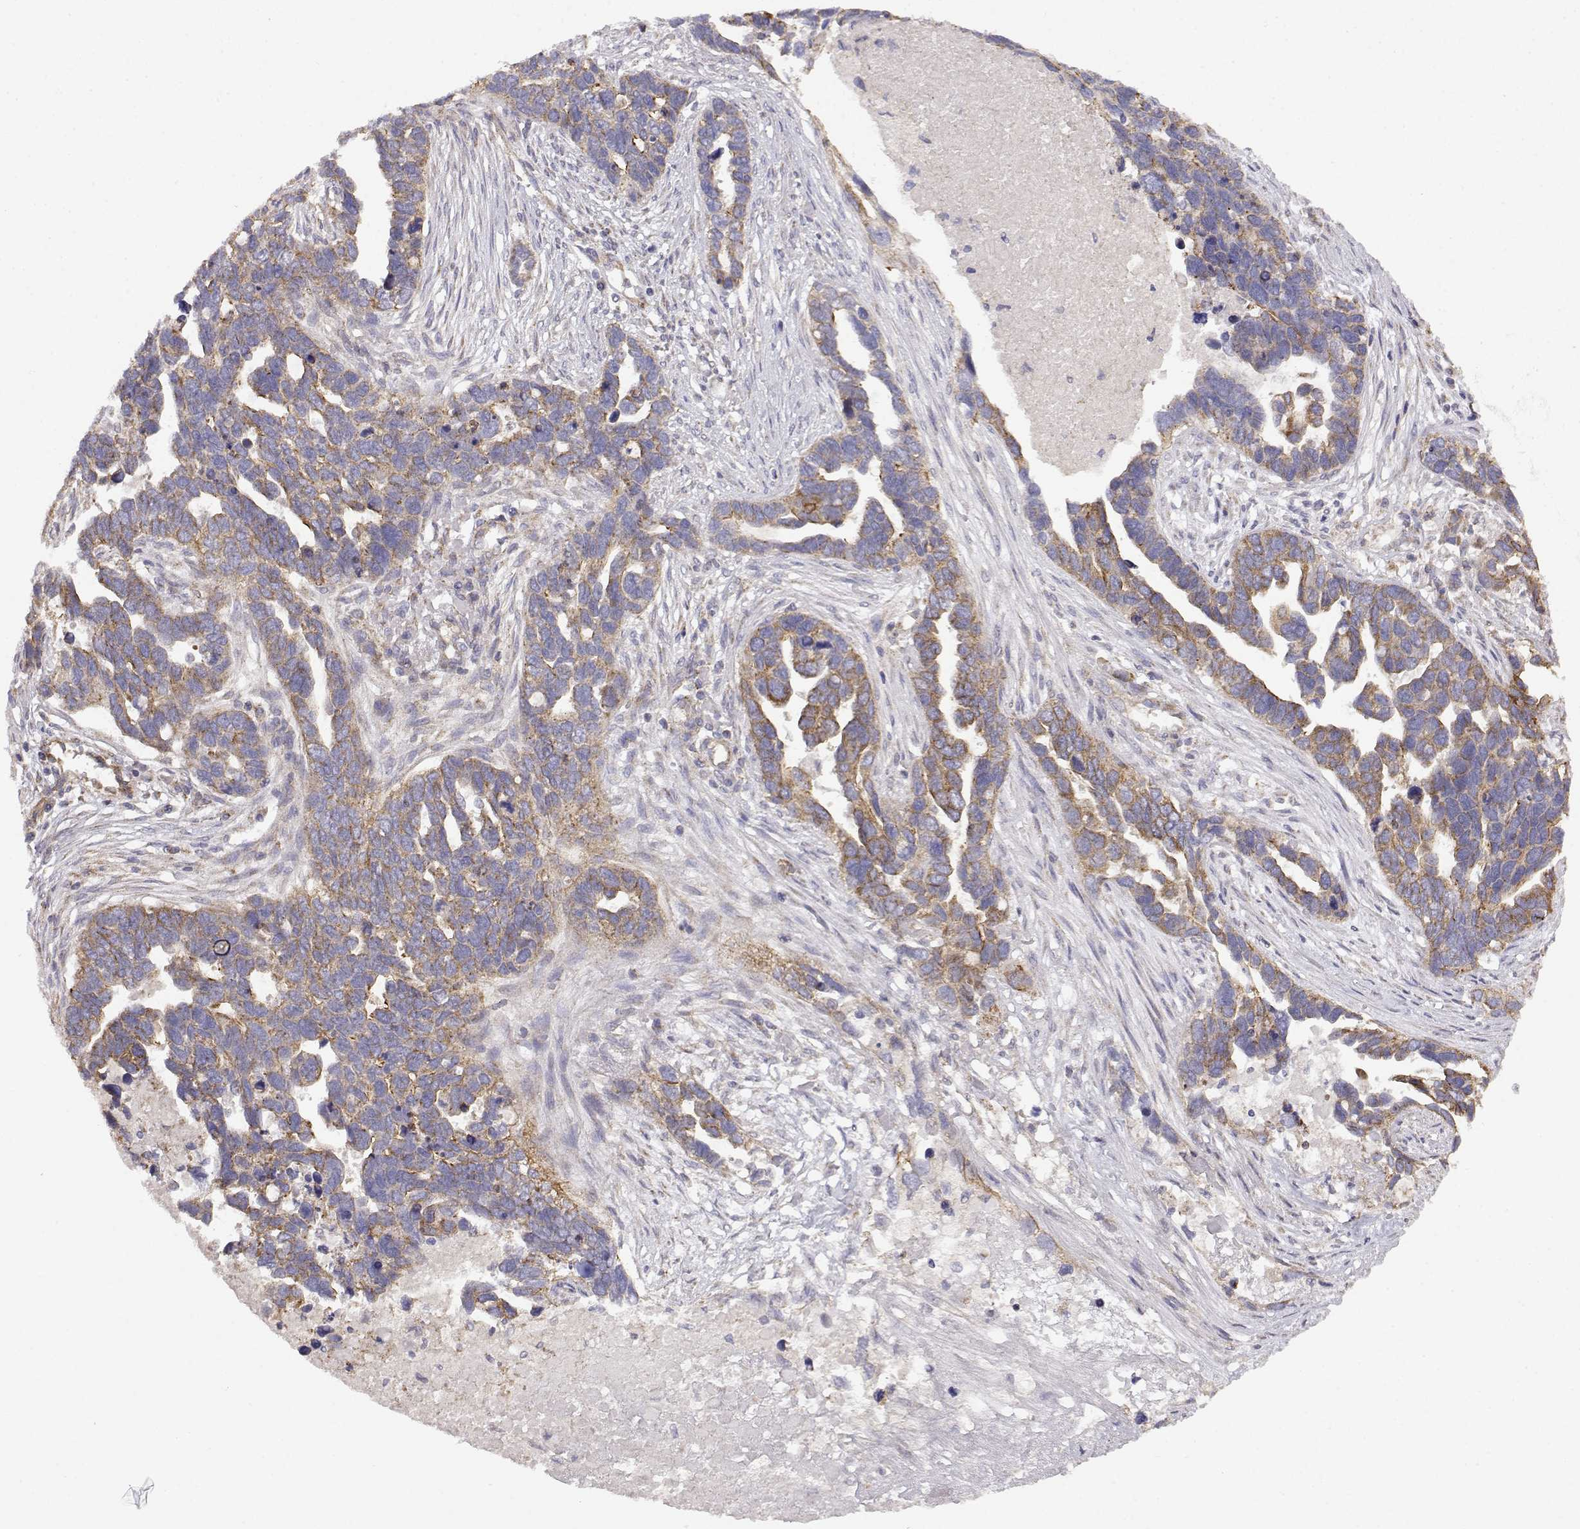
{"staining": {"intensity": "weak", "quantity": "25%-75%", "location": "cytoplasmic/membranous"}, "tissue": "ovarian cancer", "cell_type": "Tumor cells", "image_type": "cancer", "snomed": [{"axis": "morphology", "description": "Cystadenocarcinoma, serous, NOS"}, {"axis": "topography", "description": "Ovary"}], "caption": "High-power microscopy captured an immunohistochemistry (IHC) micrograph of ovarian cancer, revealing weak cytoplasmic/membranous positivity in approximately 25%-75% of tumor cells.", "gene": "DDC", "patient": {"sex": "female", "age": 54}}